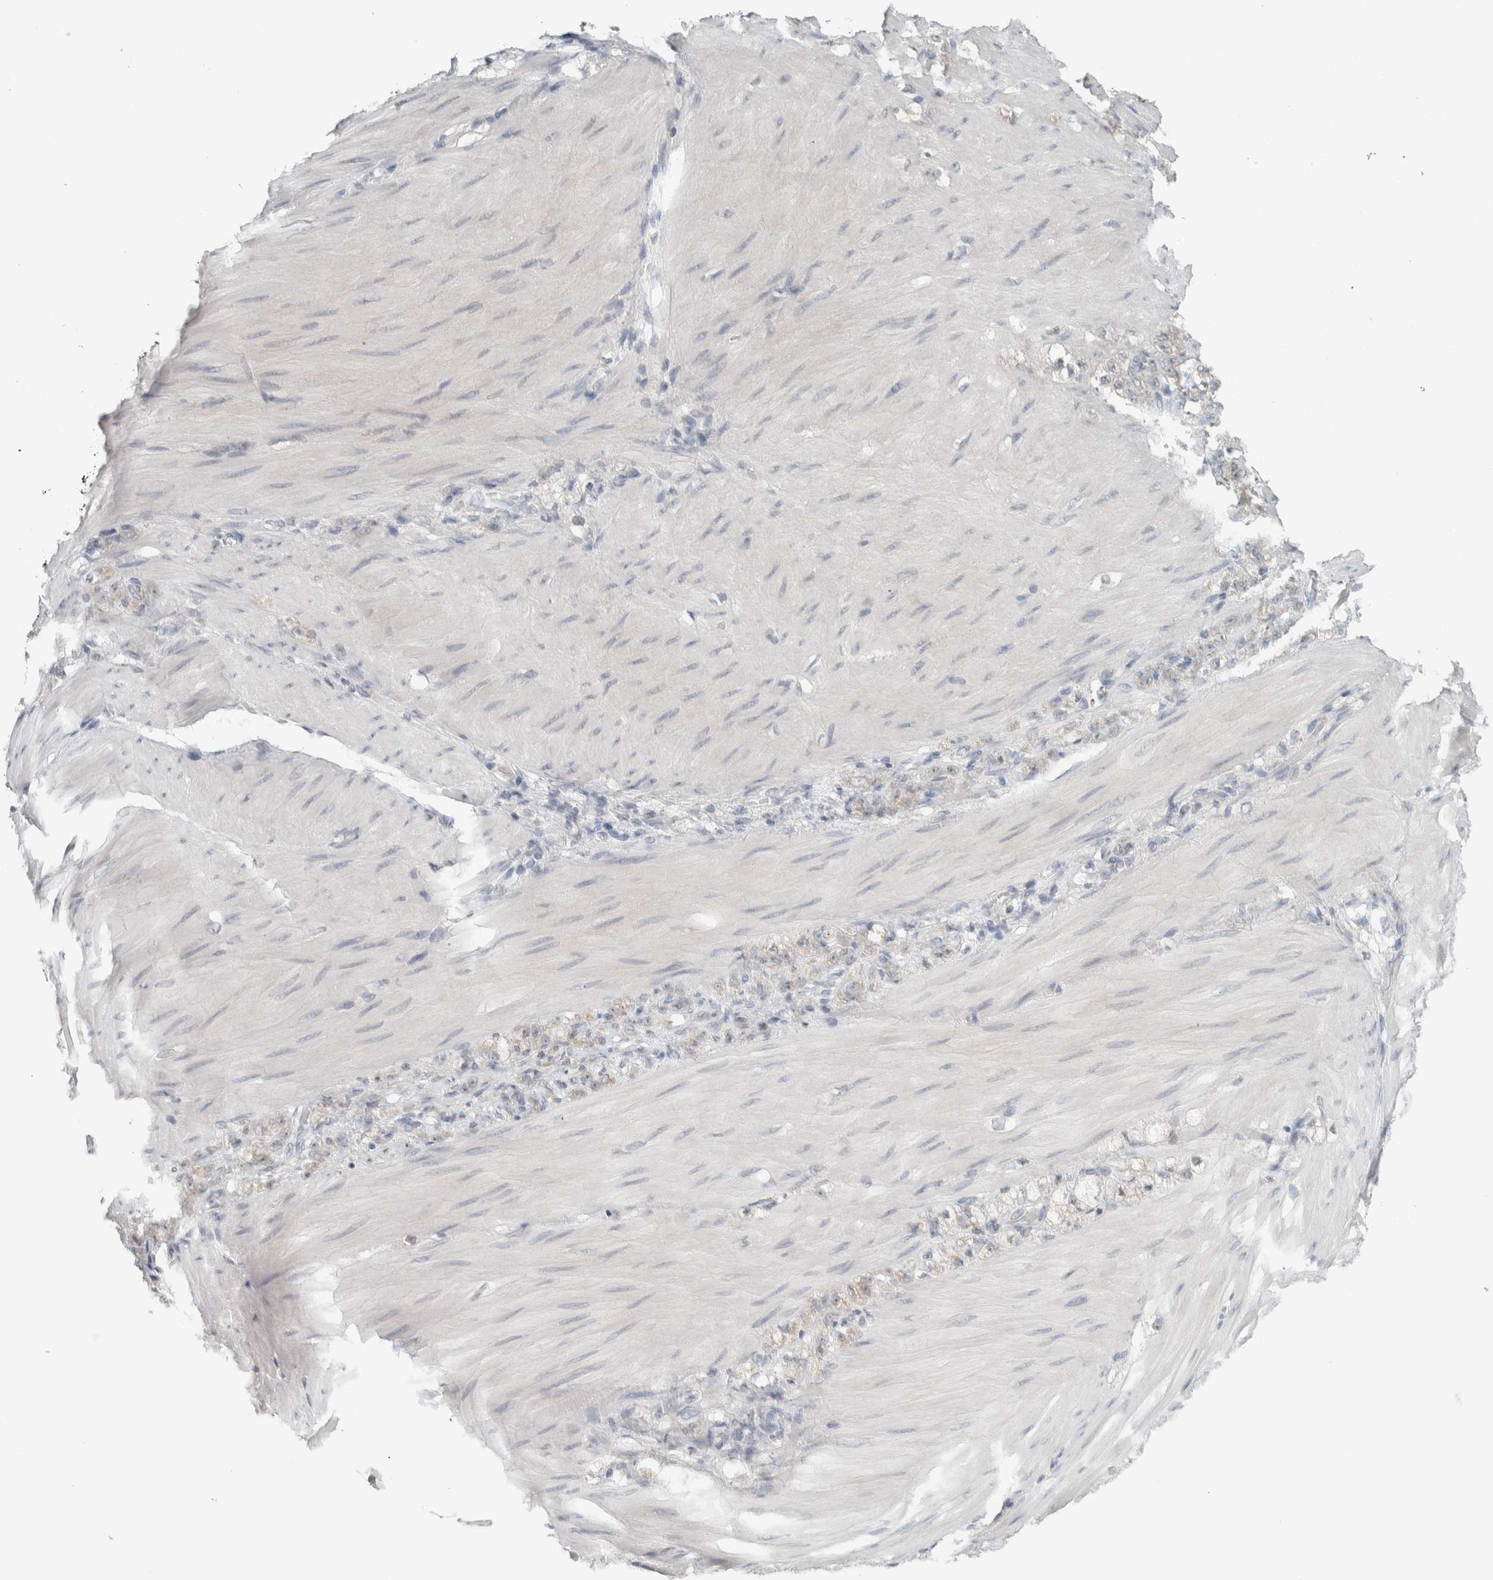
{"staining": {"intensity": "weak", "quantity": "<25%", "location": "cytoplasmic/membranous"}, "tissue": "stomach cancer", "cell_type": "Tumor cells", "image_type": "cancer", "snomed": [{"axis": "morphology", "description": "Normal tissue, NOS"}, {"axis": "morphology", "description": "Adenocarcinoma, NOS"}, {"axis": "topography", "description": "Stomach"}], "caption": "Tumor cells are negative for protein expression in human stomach cancer.", "gene": "TRIT1", "patient": {"sex": "male", "age": 82}}